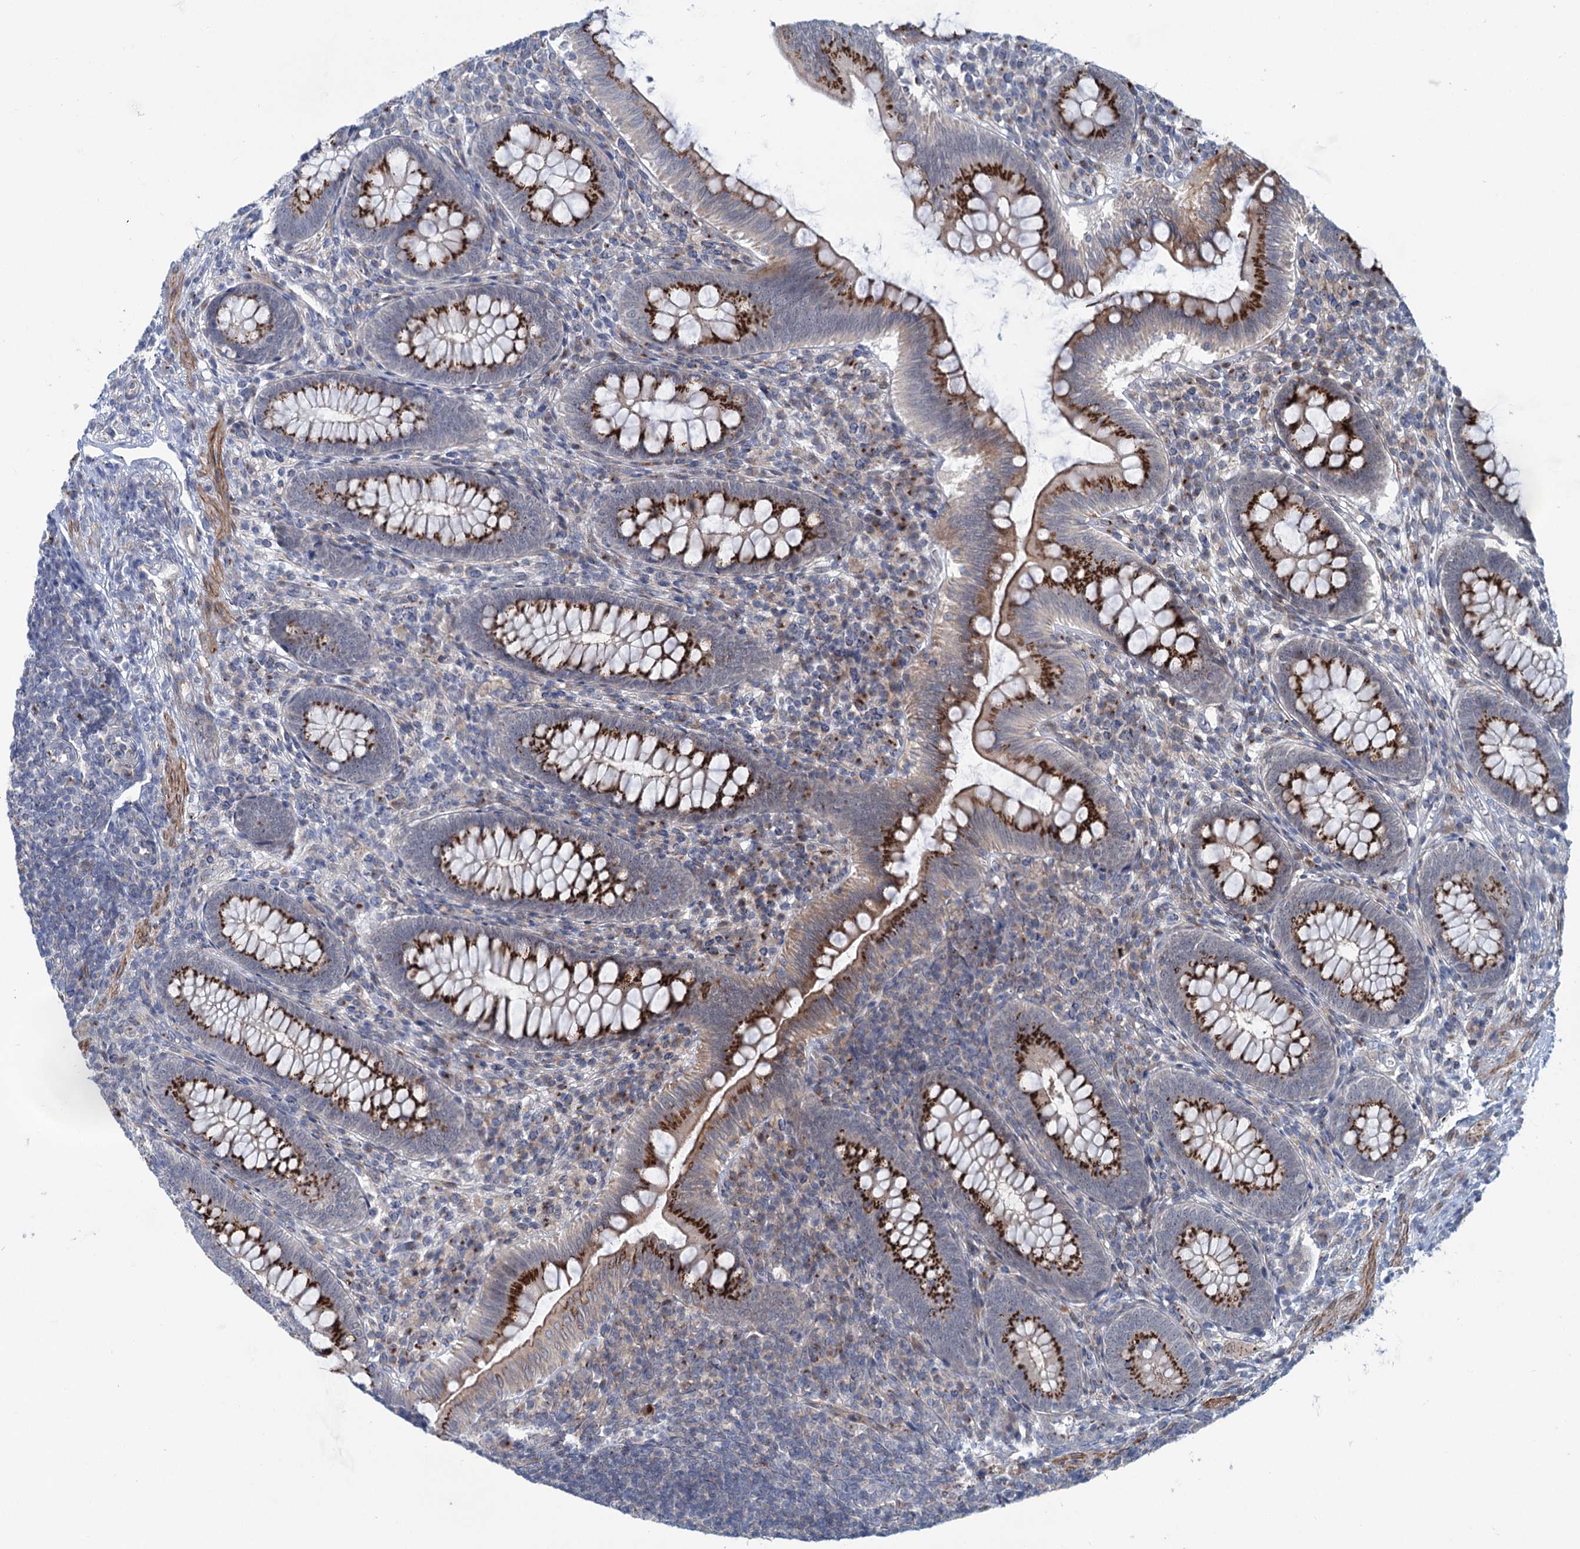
{"staining": {"intensity": "strong", "quantity": ">75%", "location": "cytoplasmic/membranous"}, "tissue": "appendix", "cell_type": "Glandular cells", "image_type": "normal", "snomed": [{"axis": "morphology", "description": "Normal tissue, NOS"}, {"axis": "topography", "description": "Appendix"}], "caption": "Brown immunohistochemical staining in normal appendix exhibits strong cytoplasmic/membranous staining in approximately >75% of glandular cells. (brown staining indicates protein expression, while blue staining denotes nuclei).", "gene": "ELP4", "patient": {"sex": "male", "age": 14}}